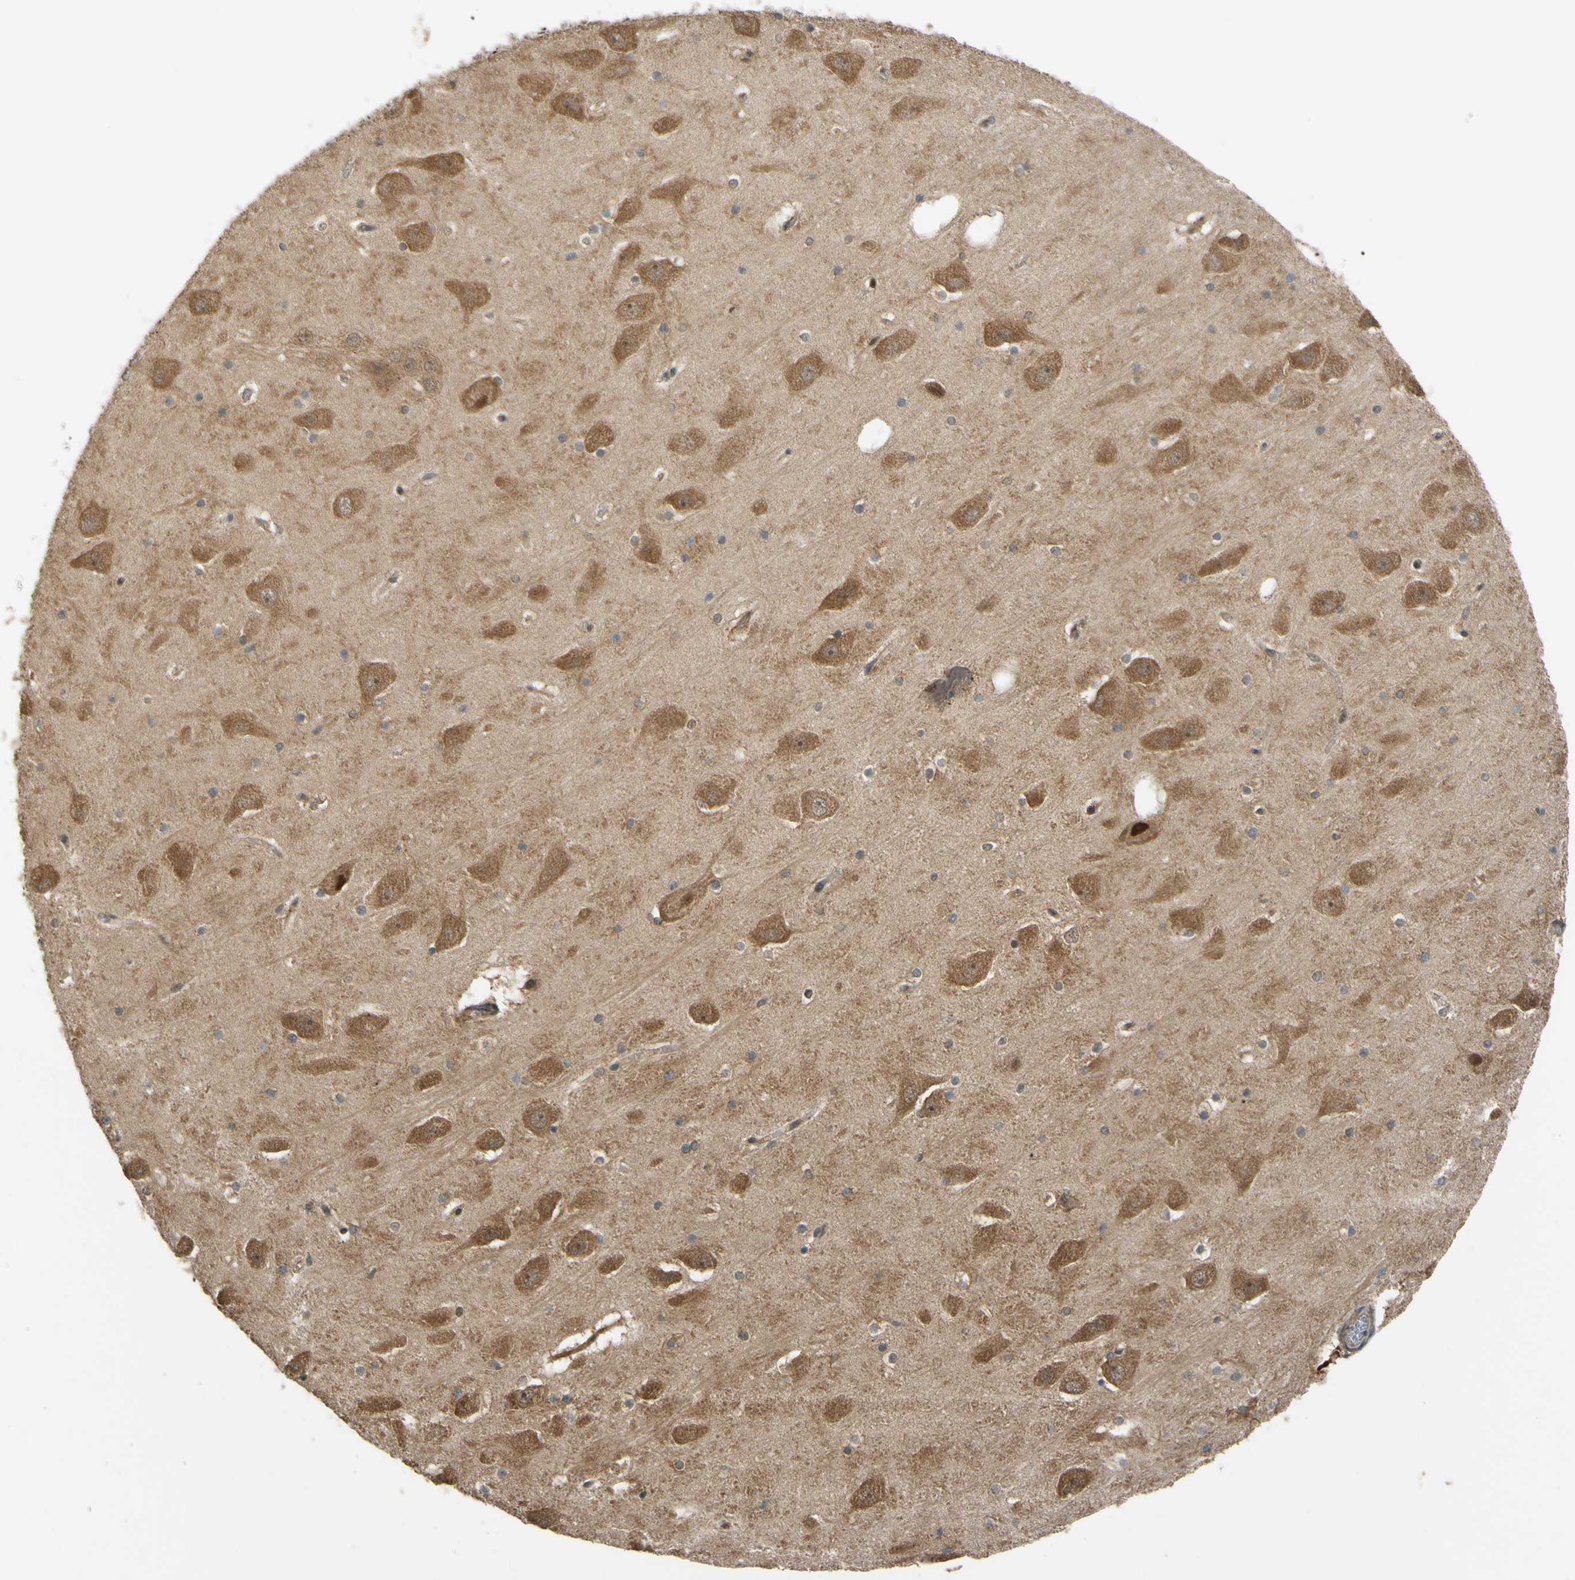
{"staining": {"intensity": "moderate", "quantity": "<25%", "location": "cytoplasmic/membranous,nuclear"}, "tissue": "hippocampus", "cell_type": "Glial cells", "image_type": "normal", "snomed": [{"axis": "morphology", "description": "Normal tissue, NOS"}, {"axis": "topography", "description": "Hippocampus"}], "caption": "The histopathology image shows staining of normal hippocampus, revealing moderate cytoplasmic/membranous,nuclear protein positivity (brown color) within glial cells.", "gene": "ABCC8", "patient": {"sex": "male", "age": 45}}